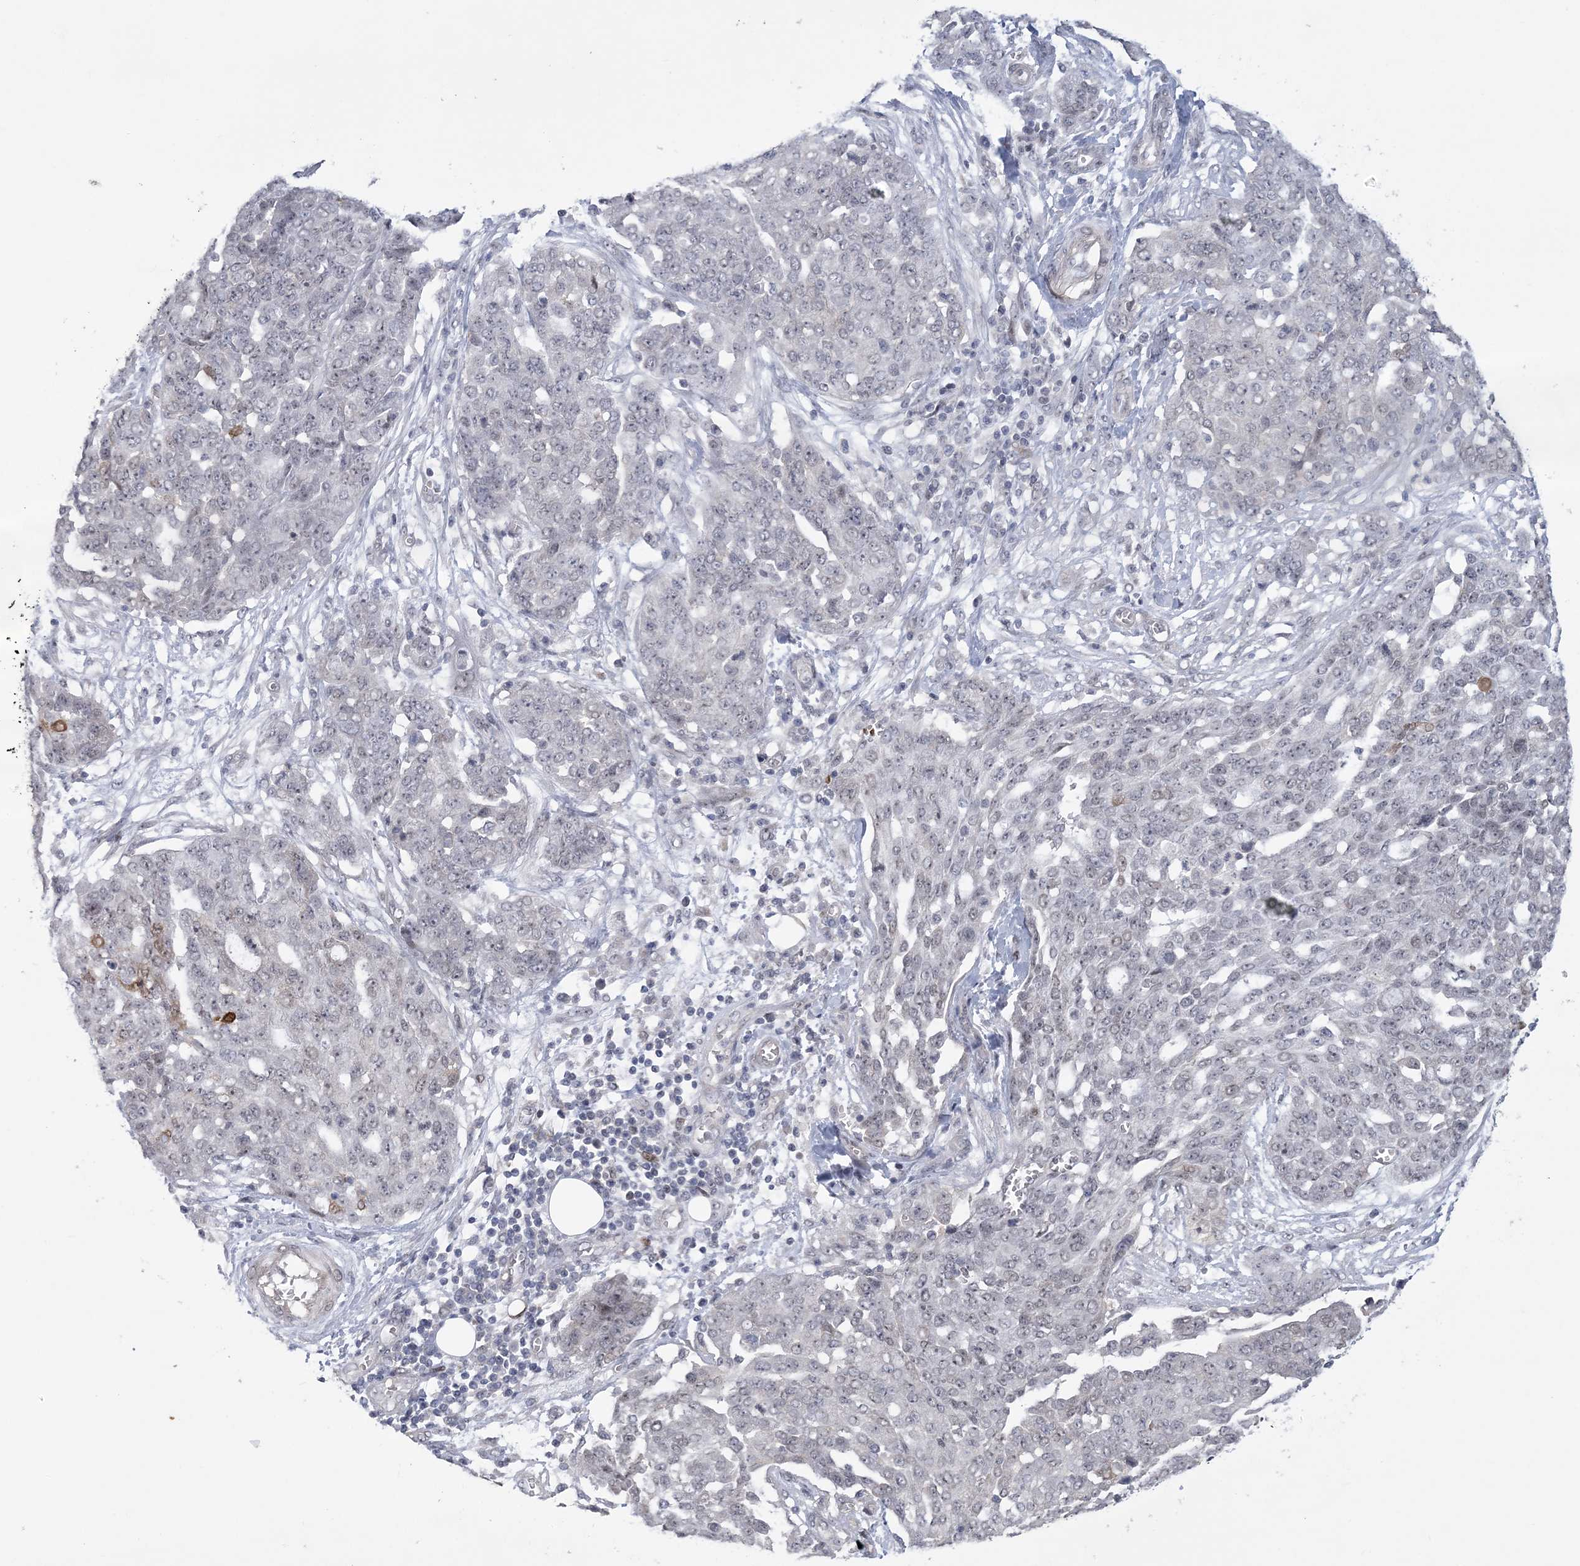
{"staining": {"intensity": "weak", "quantity": "<25%", "location": "nuclear"}, "tissue": "ovarian cancer", "cell_type": "Tumor cells", "image_type": "cancer", "snomed": [{"axis": "morphology", "description": "Cystadenocarcinoma, serous, NOS"}, {"axis": "topography", "description": "Soft tissue"}, {"axis": "topography", "description": "Ovary"}], "caption": "Human ovarian cancer (serous cystadenocarcinoma) stained for a protein using immunohistochemistry reveals no staining in tumor cells.", "gene": "HOMEZ", "patient": {"sex": "female", "age": 57}}